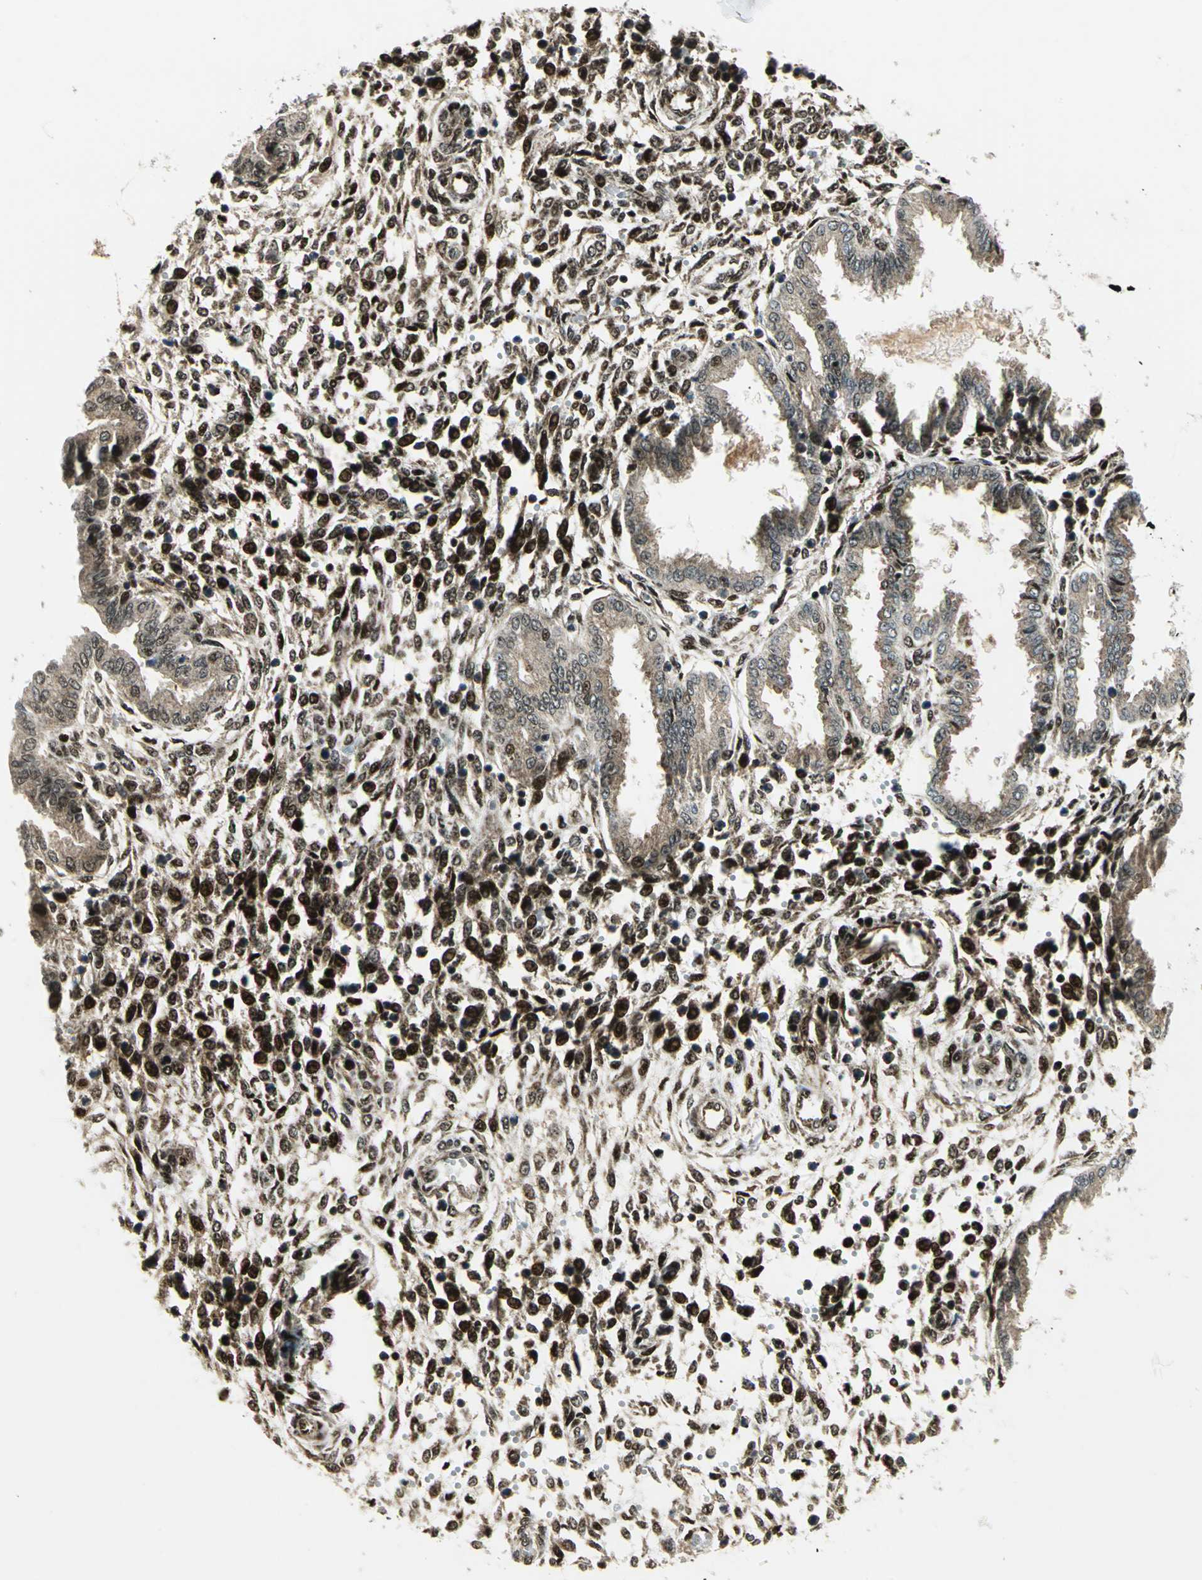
{"staining": {"intensity": "strong", "quantity": ">75%", "location": "cytoplasmic/membranous,nuclear"}, "tissue": "endometrium", "cell_type": "Cells in endometrial stroma", "image_type": "normal", "snomed": [{"axis": "morphology", "description": "Normal tissue, NOS"}, {"axis": "topography", "description": "Endometrium"}], "caption": "About >75% of cells in endometrial stroma in unremarkable endometrium display strong cytoplasmic/membranous,nuclear protein positivity as visualized by brown immunohistochemical staining.", "gene": "COPS5", "patient": {"sex": "female", "age": 33}}